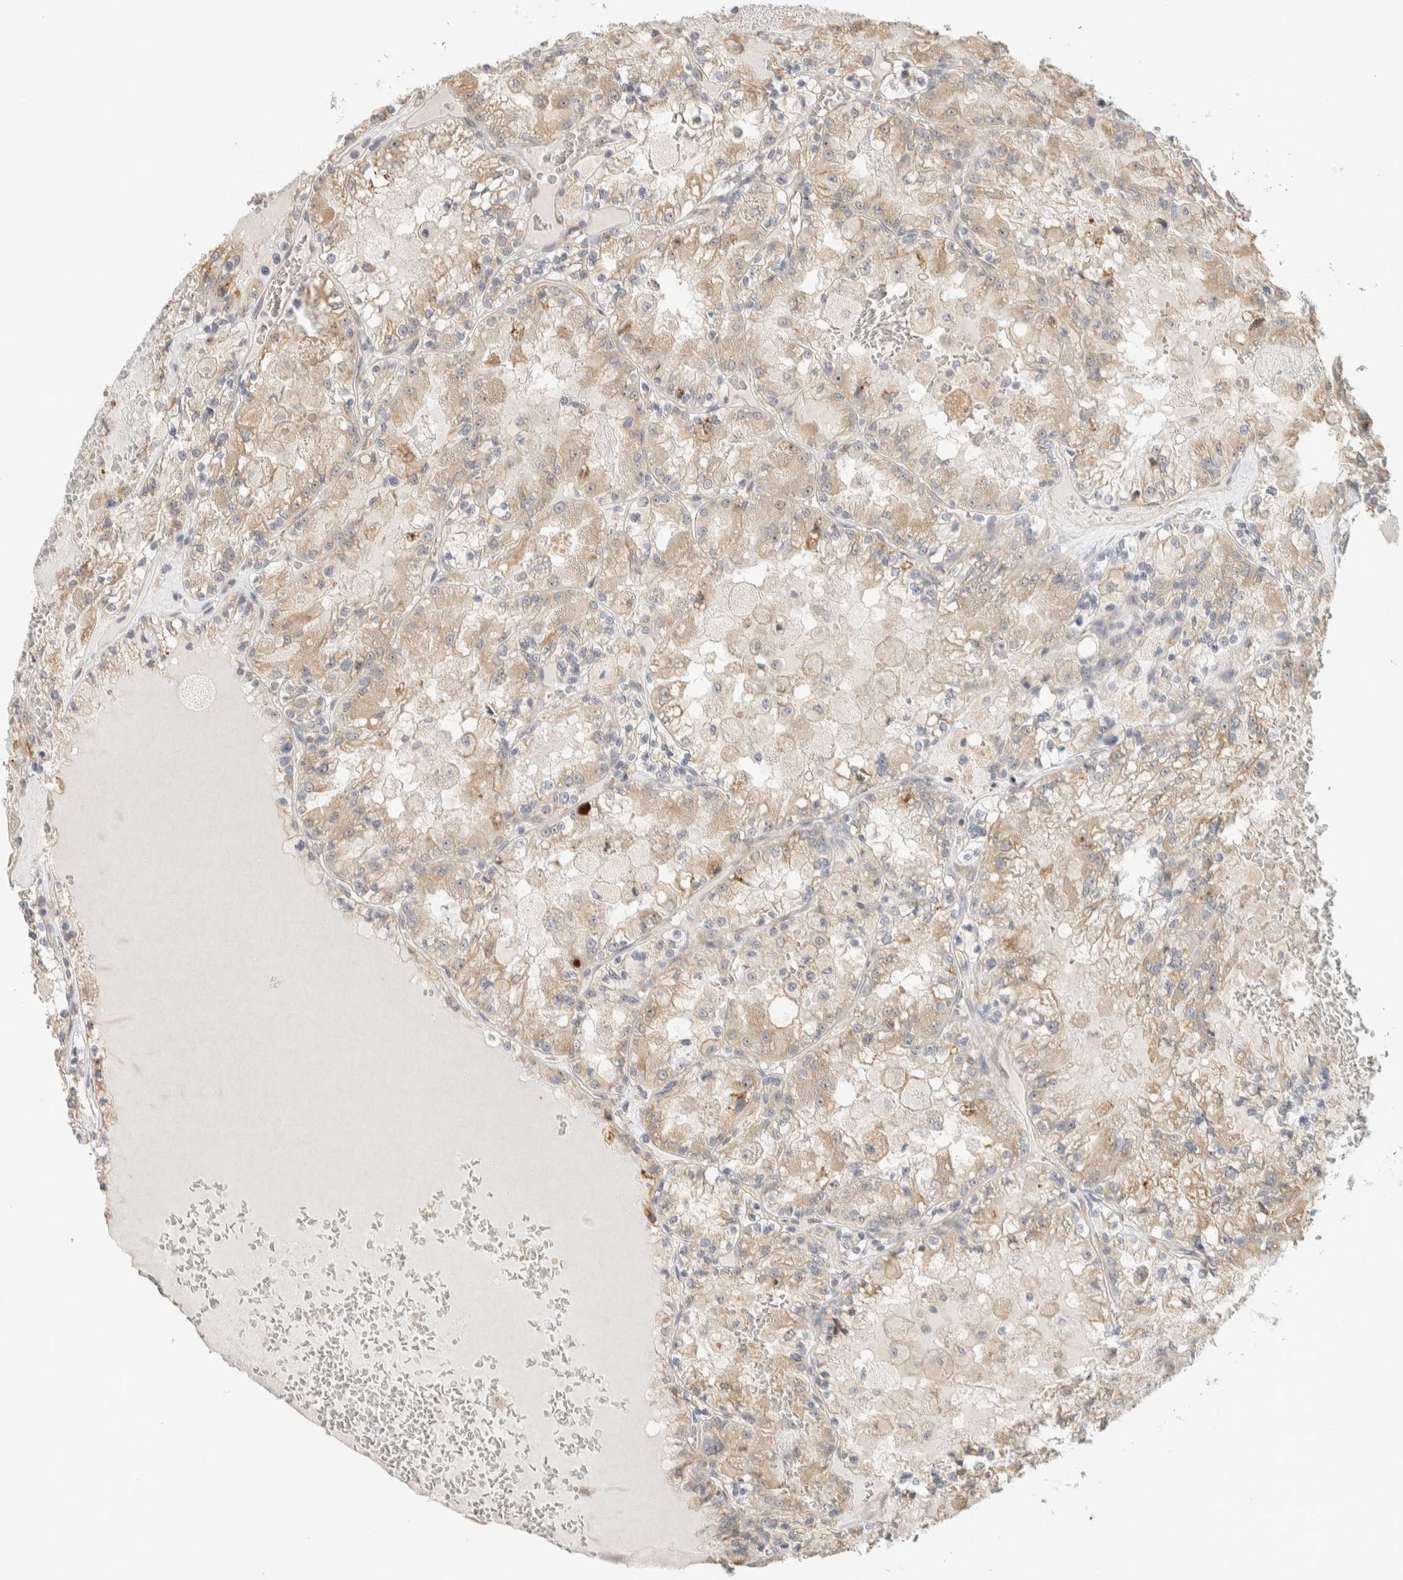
{"staining": {"intensity": "weak", "quantity": ">75%", "location": "cytoplasmic/membranous"}, "tissue": "renal cancer", "cell_type": "Tumor cells", "image_type": "cancer", "snomed": [{"axis": "morphology", "description": "Adenocarcinoma, NOS"}, {"axis": "topography", "description": "Kidney"}], "caption": "Human renal cancer (adenocarcinoma) stained with a brown dye exhibits weak cytoplasmic/membranous positive positivity in approximately >75% of tumor cells.", "gene": "KLHL40", "patient": {"sex": "female", "age": 56}}